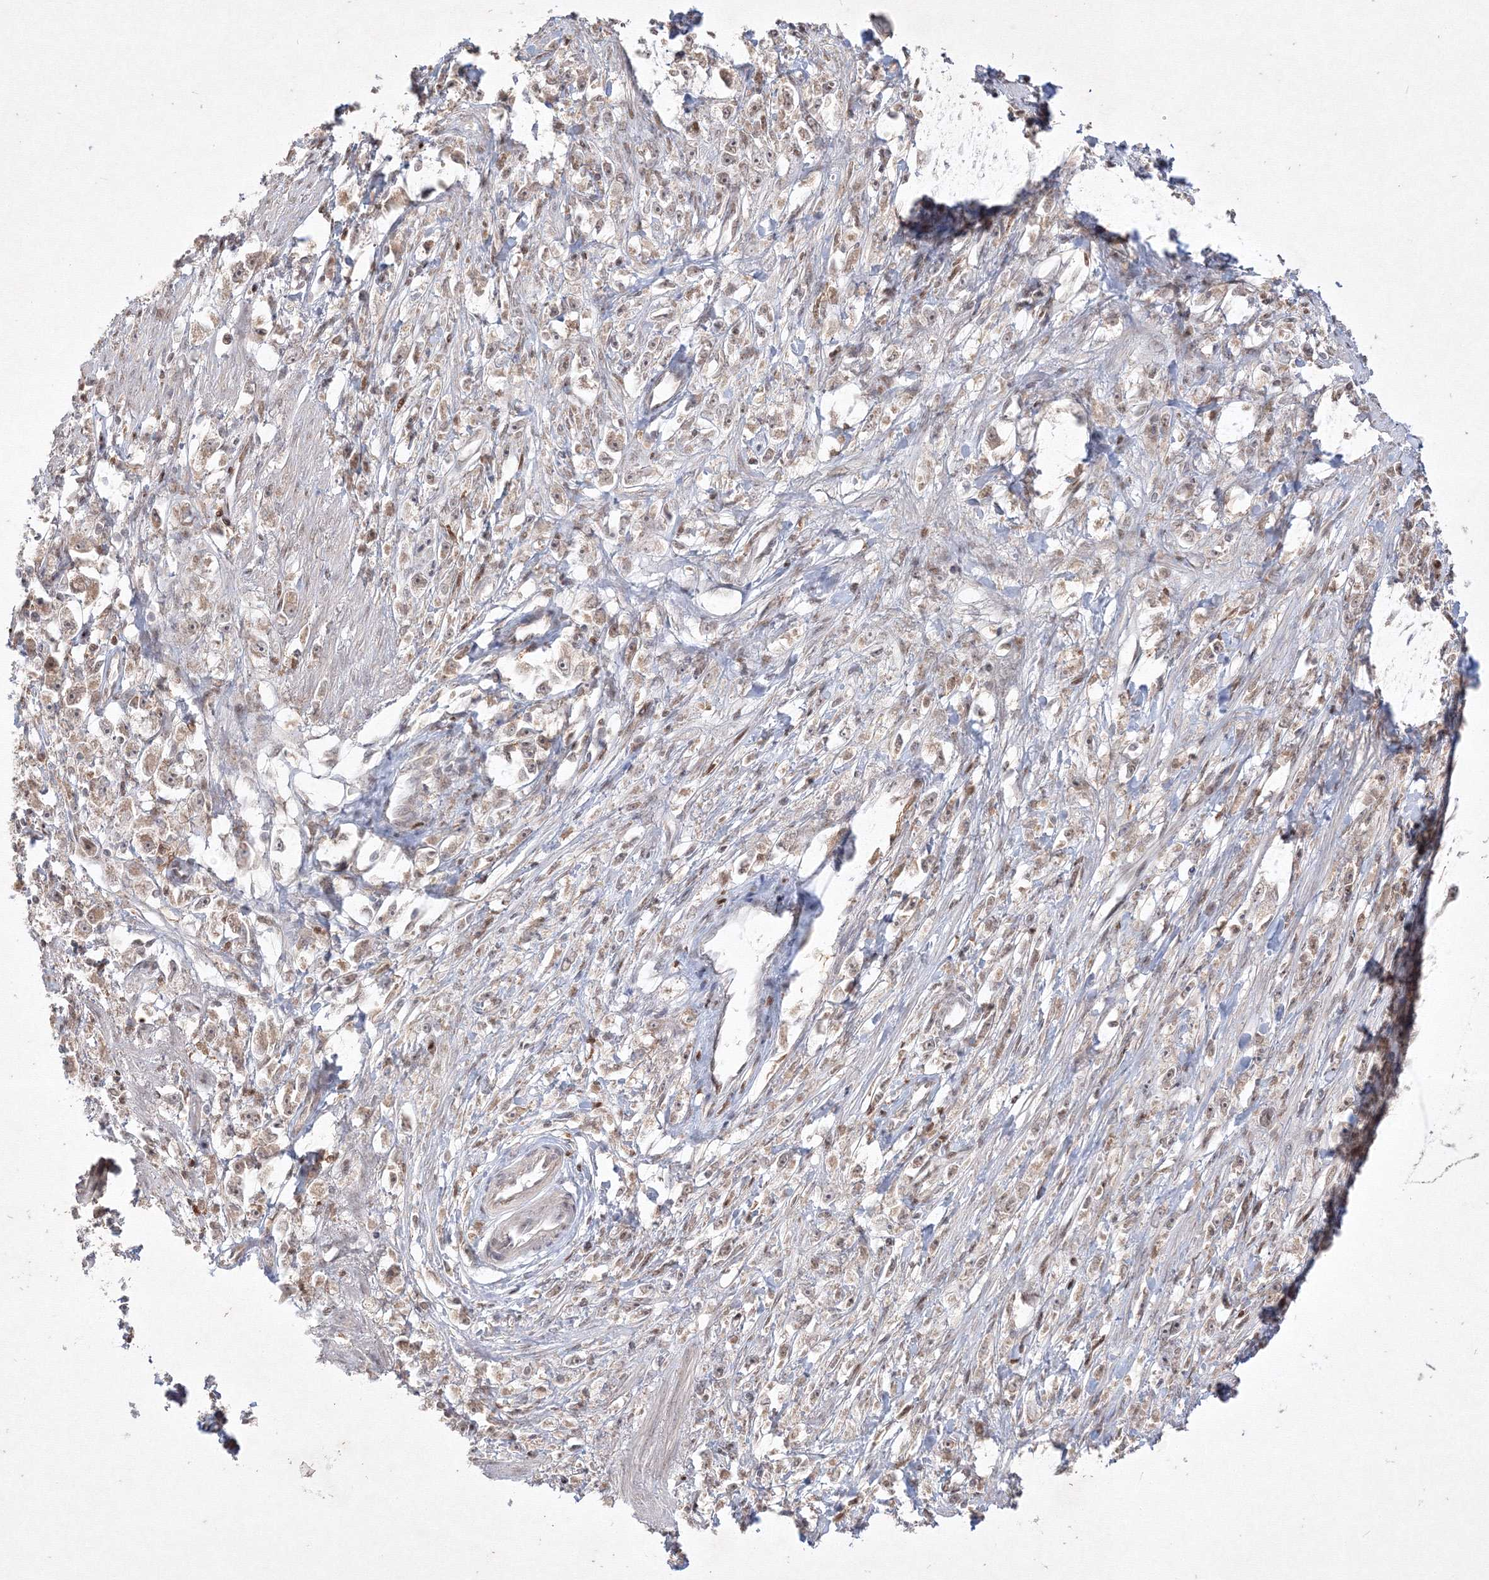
{"staining": {"intensity": "negative", "quantity": "none", "location": "none"}, "tissue": "stomach cancer", "cell_type": "Tumor cells", "image_type": "cancer", "snomed": [{"axis": "morphology", "description": "Adenocarcinoma, NOS"}, {"axis": "topography", "description": "Stomach"}], "caption": "Micrograph shows no protein staining in tumor cells of stomach cancer tissue. (DAB immunohistochemistry visualized using brightfield microscopy, high magnification).", "gene": "TAB1", "patient": {"sex": "female", "age": 59}}